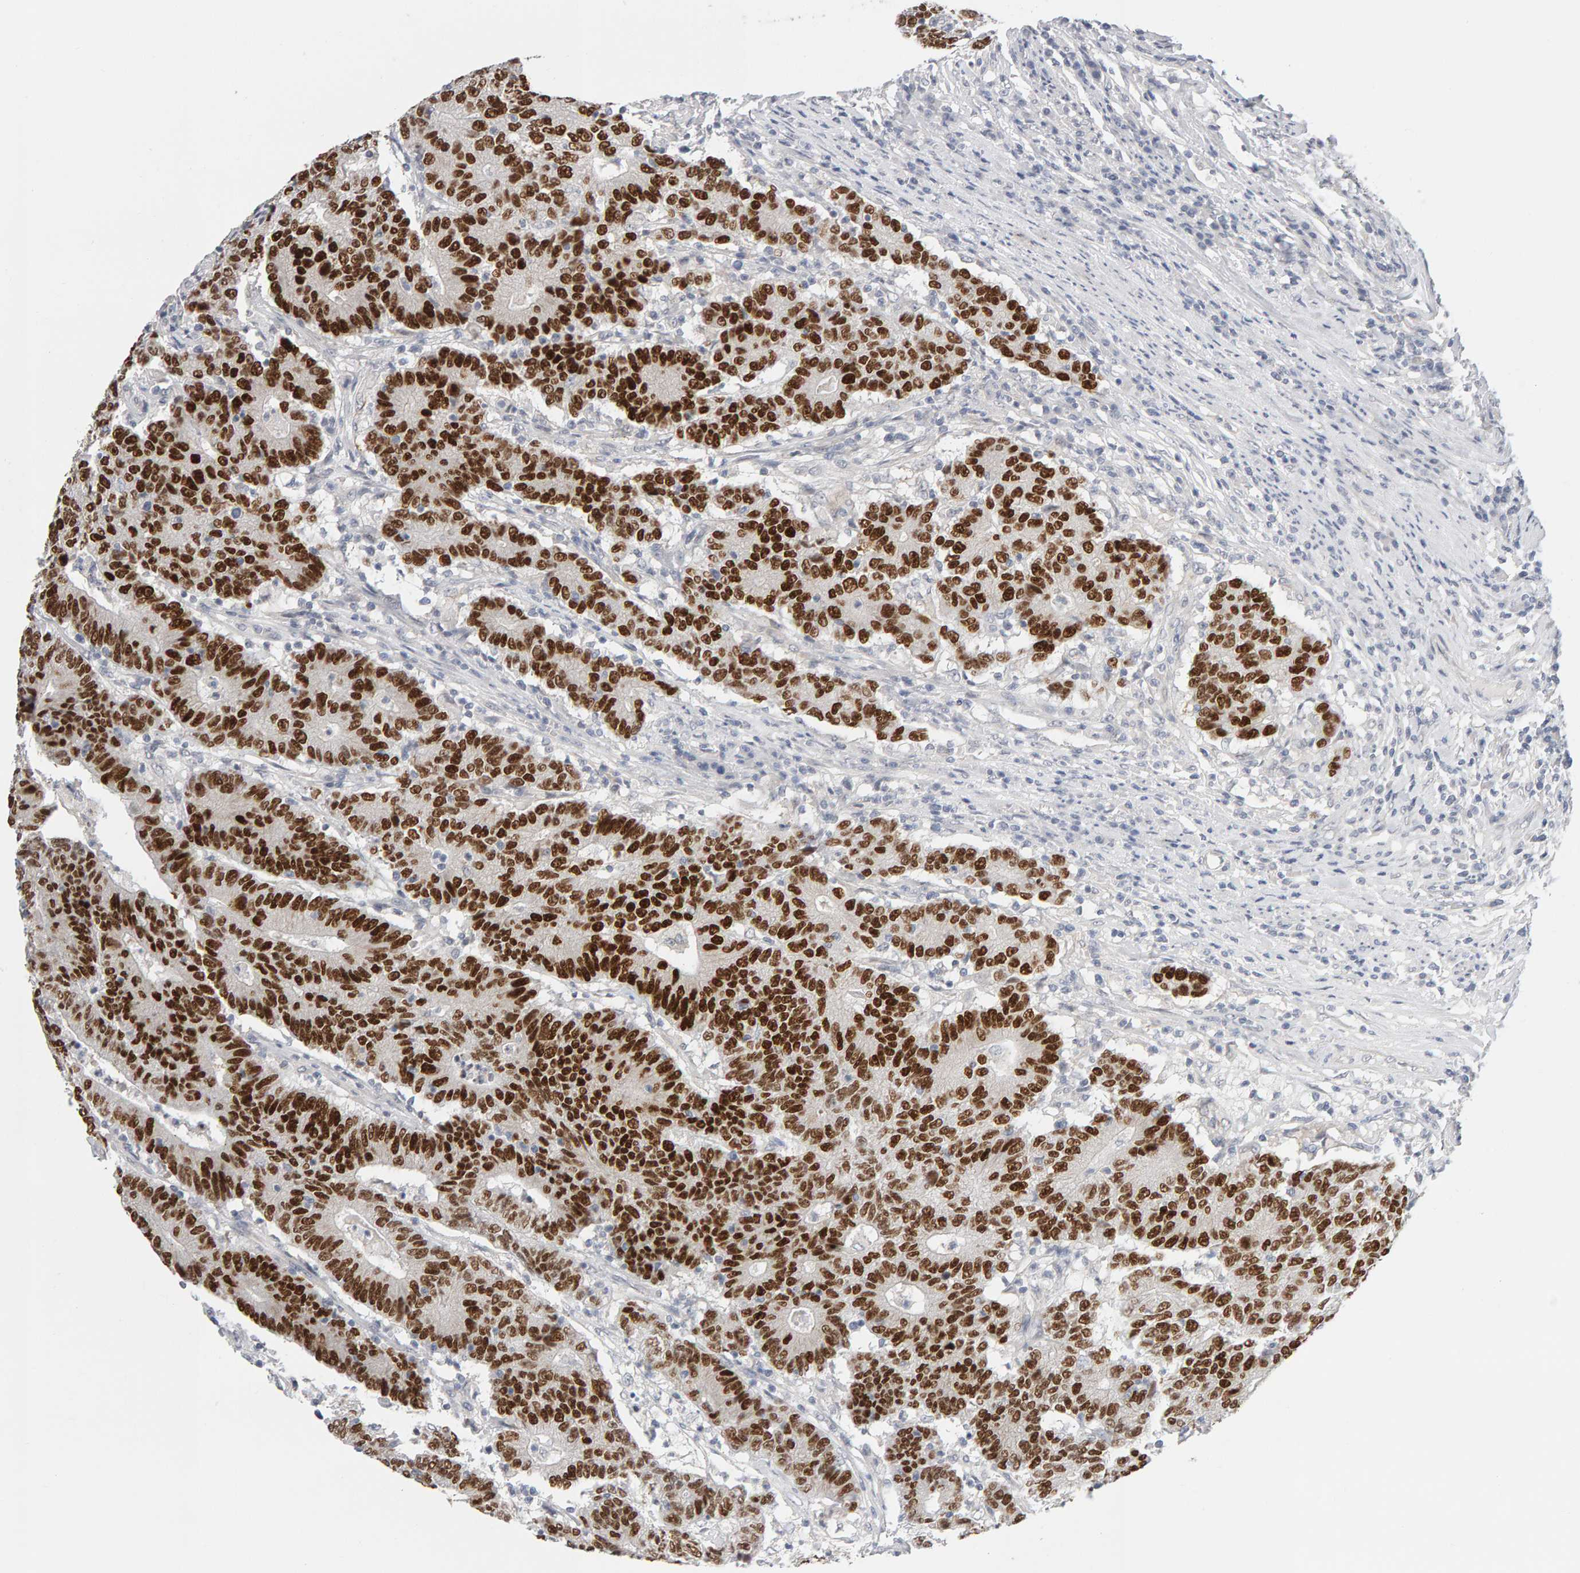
{"staining": {"intensity": "strong", "quantity": ">75%", "location": "nuclear"}, "tissue": "colorectal cancer", "cell_type": "Tumor cells", "image_type": "cancer", "snomed": [{"axis": "morphology", "description": "Normal tissue, NOS"}, {"axis": "morphology", "description": "Adenocarcinoma, NOS"}, {"axis": "topography", "description": "Colon"}], "caption": "A brown stain shows strong nuclear expression of a protein in colorectal cancer (adenocarcinoma) tumor cells.", "gene": "HNF4A", "patient": {"sex": "female", "age": 75}}